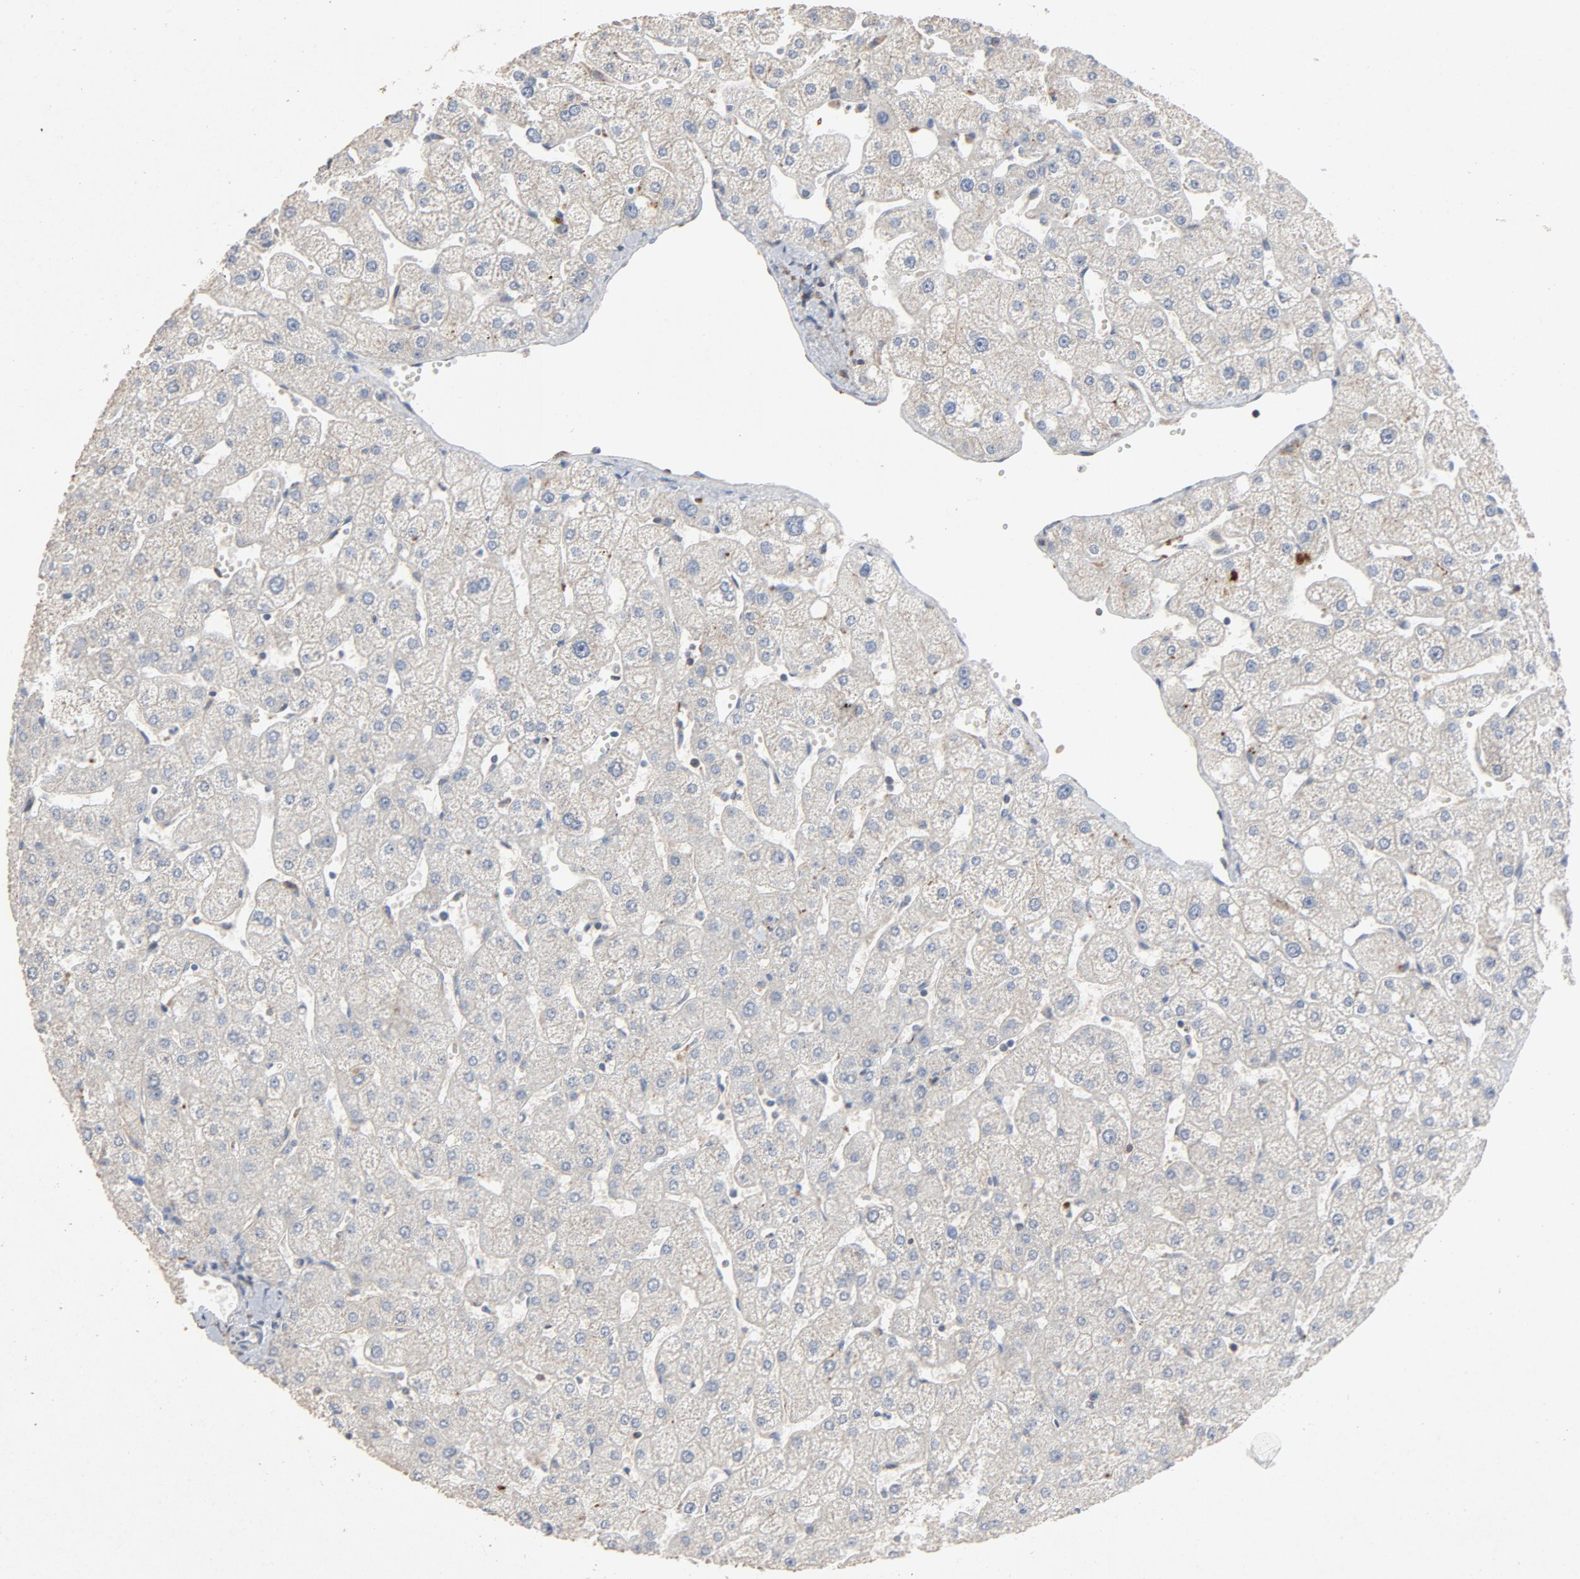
{"staining": {"intensity": "negative", "quantity": "none", "location": "none"}, "tissue": "liver", "cell_type": "Cholangiocytes", "image_type": "normal", "snomed": [{"axis": "morphology", "description": "Normal tissue, NOS"}, {"axis": "topography", "description": "Liver"}], "caption": "This is an IHC image of benign liver. There is no positivity in cholangiocytes.", "gene": "CDK6", "patient": {"sex": "male", "age": 67}}